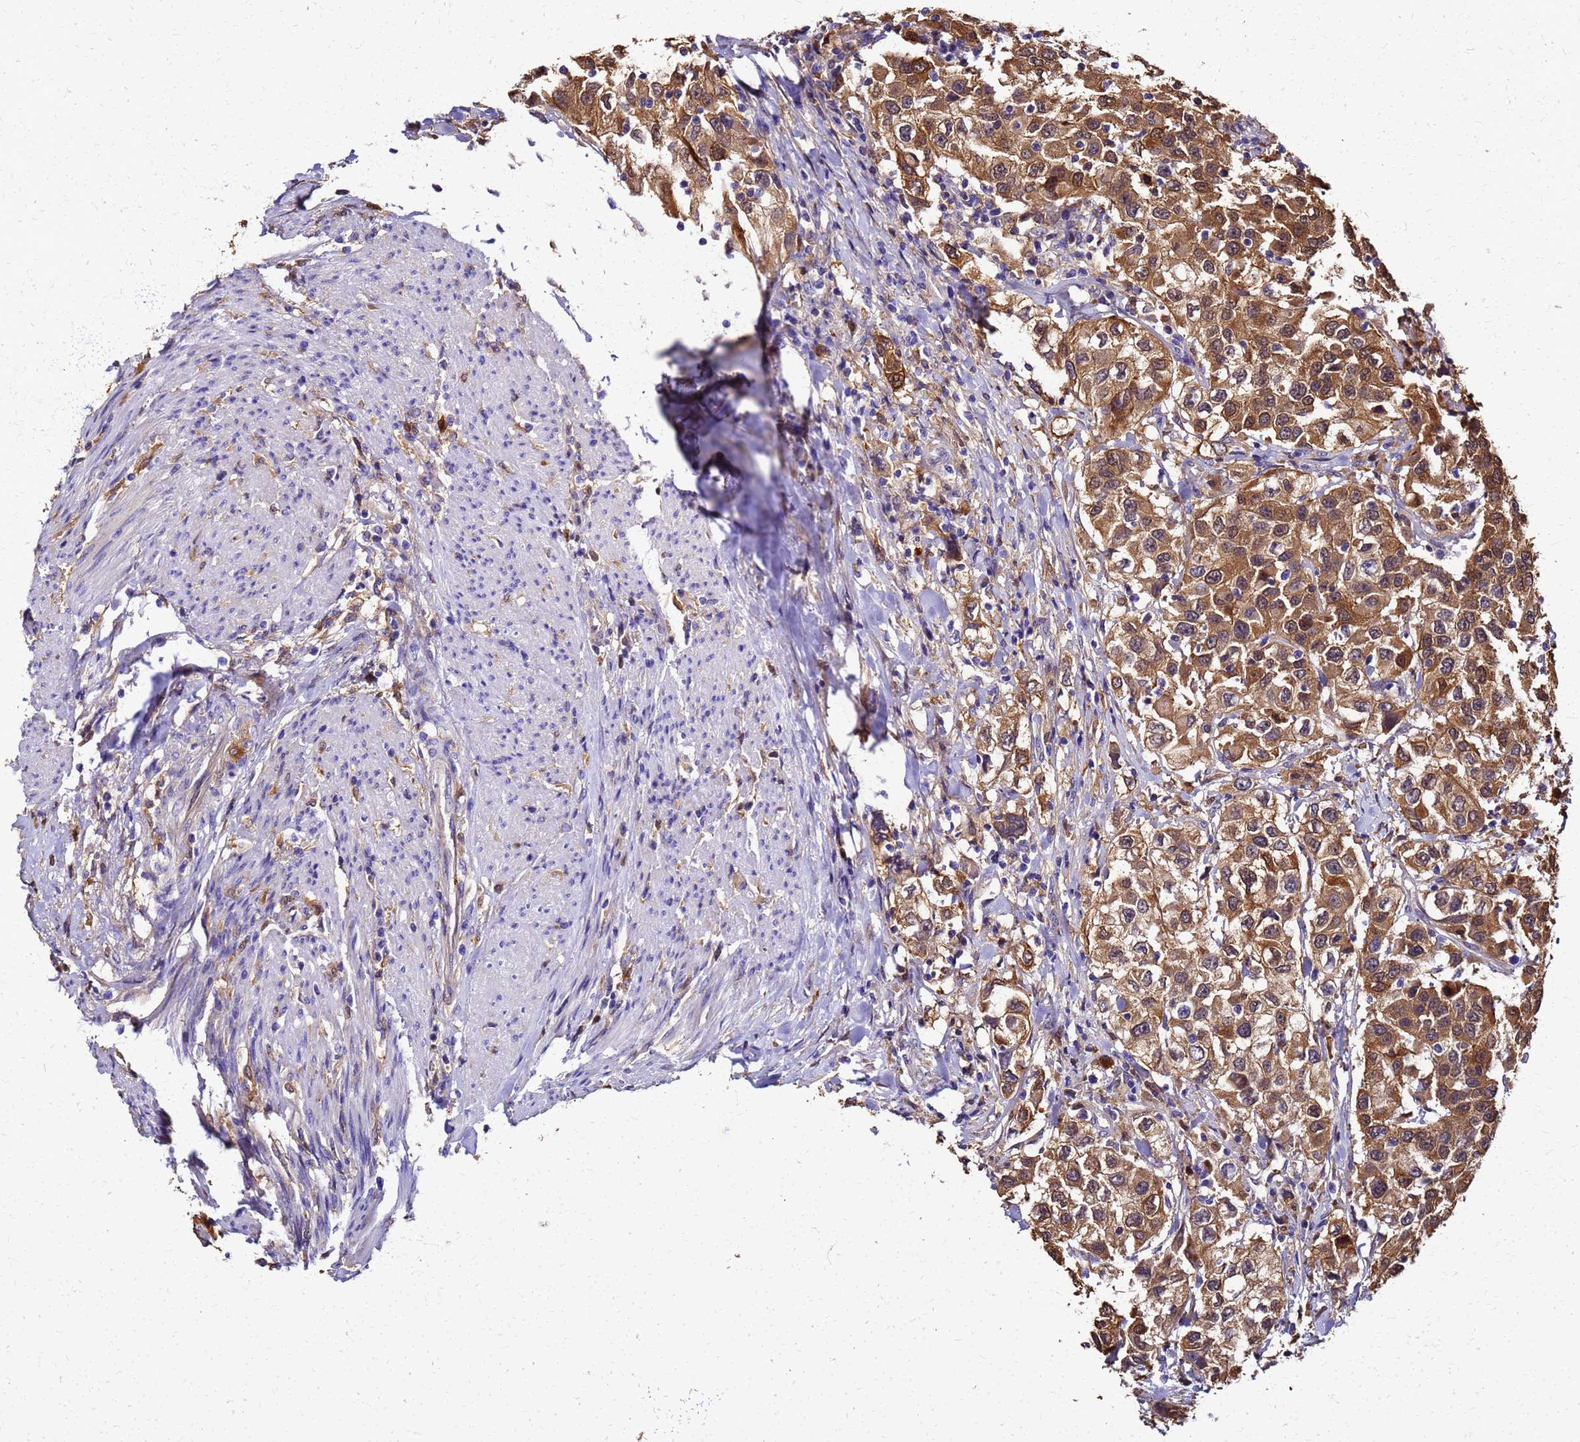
{"staining": {"intensity": "strong", "quantity": ">75%", "location": "cytoplasmic/membranous"}, "tissue": "urothelial cancer", "cell_type": "Tumor cells", "image_type": "cancer", "snomed": [{"axis": "morphology", "description": "Urothelial carcinoma, High grade"}, {"axis": "topography", "description": "Urinary bladder"}], "caption": "A high-resolution histopathology image shows immunohistochemistry staining of high-grade urothelial carcinoma, which shows strong cytoplasmic/membranous staining in approximately >75% of tumor cells.", "gene": "S100A11", "patient": {"sex": "female", "age": 80}}